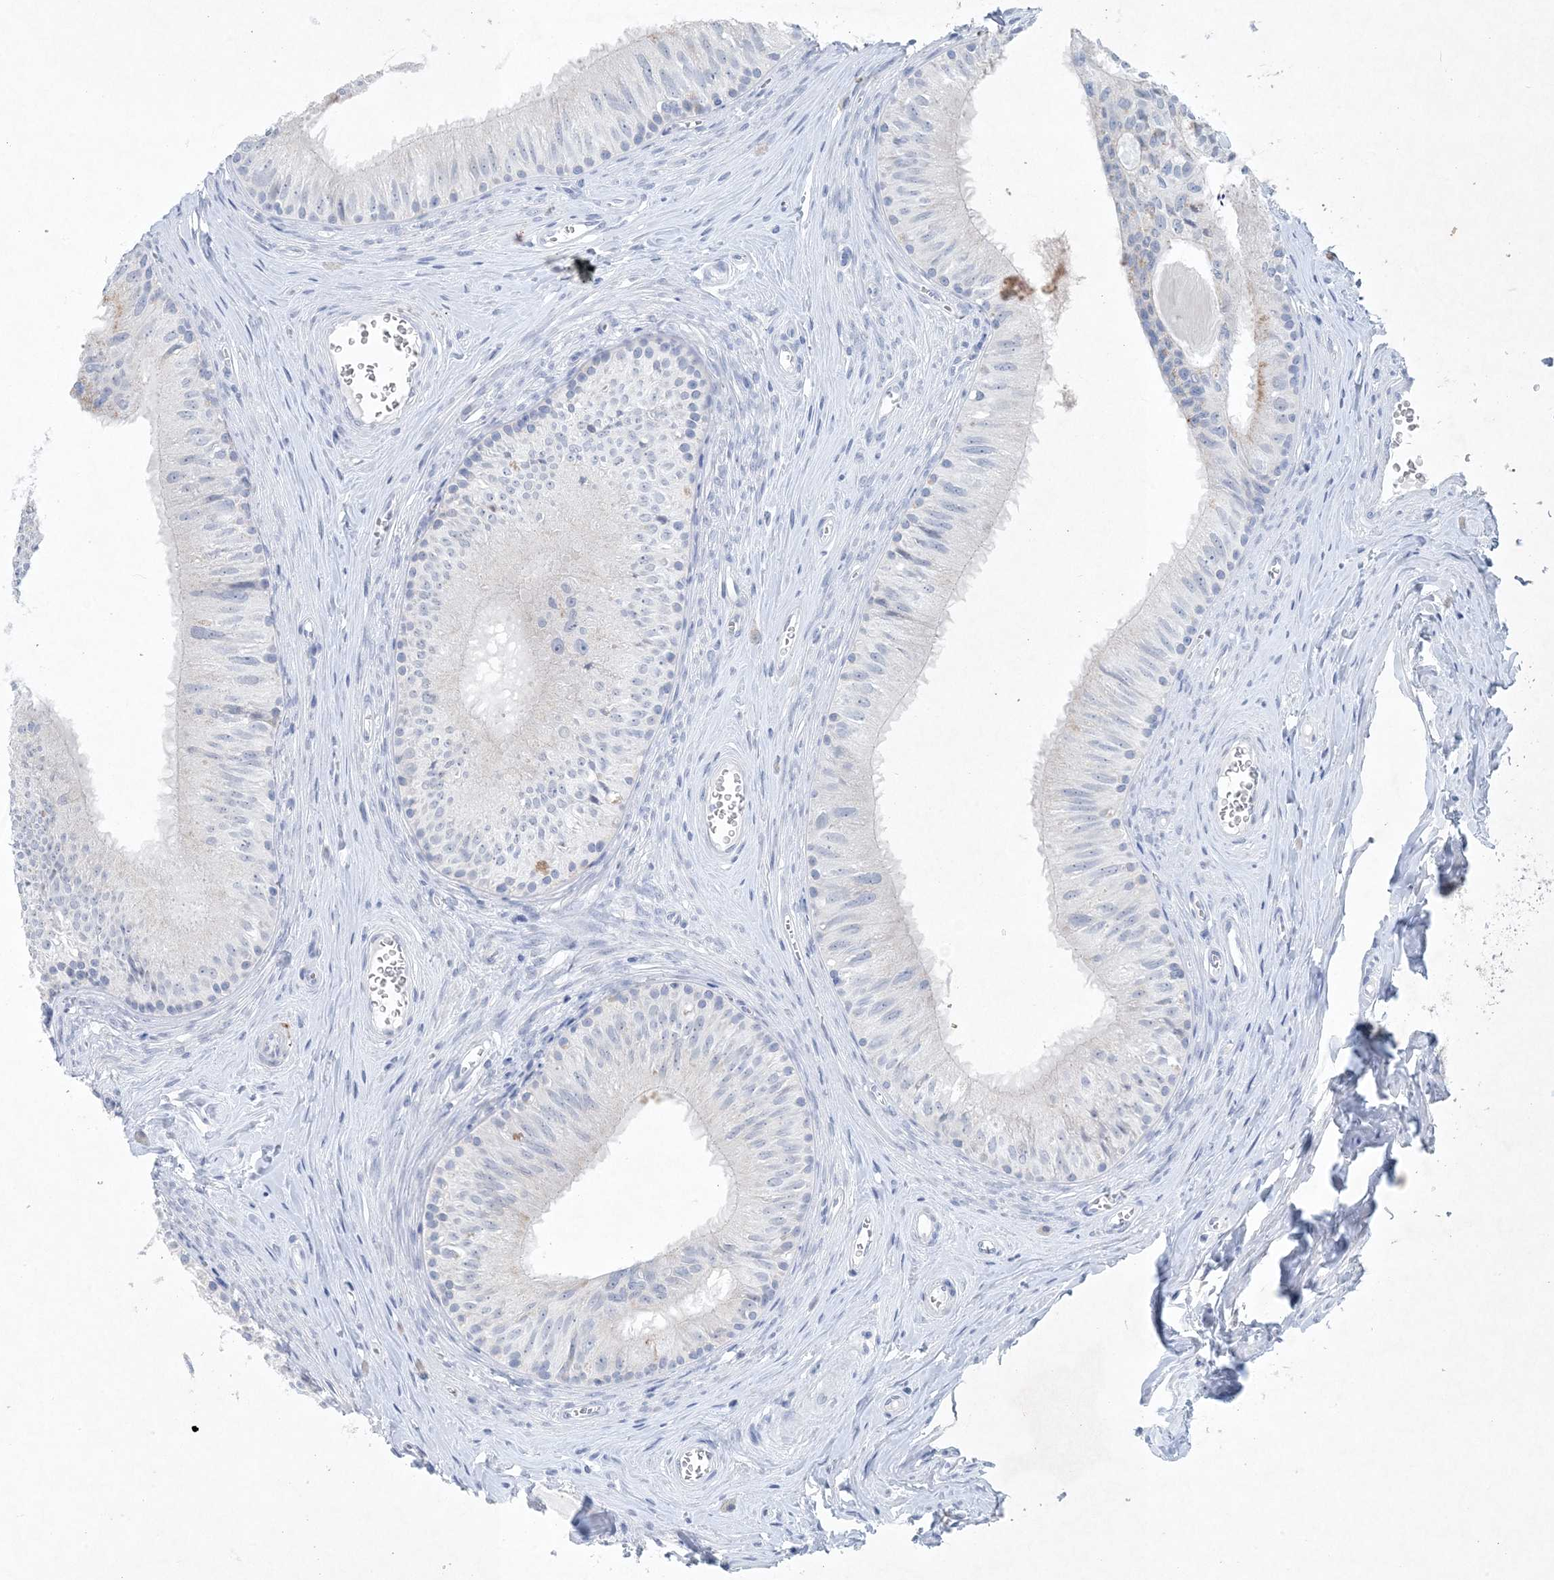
{"staining": {"intensity": "negative", "quantity": "none", "location": "none"}, "tissue": "epididymis", "cell_type": "Glandular cells", "image_type": "normal", "snomed": [{"axis": "morphology", "description": "Normal tissue, NOS"}, {"axis": "topography", "description": "Epididymis"}], "caption": "Immunohistochemistry (IHC) of benign human epididymis shows no staining in glandular cells. (DAB (3,3'-diaminobenzidine) IHC, high magnification).", "gene": "GABRG1", "patient": {"sex": "male", "age": 46}}